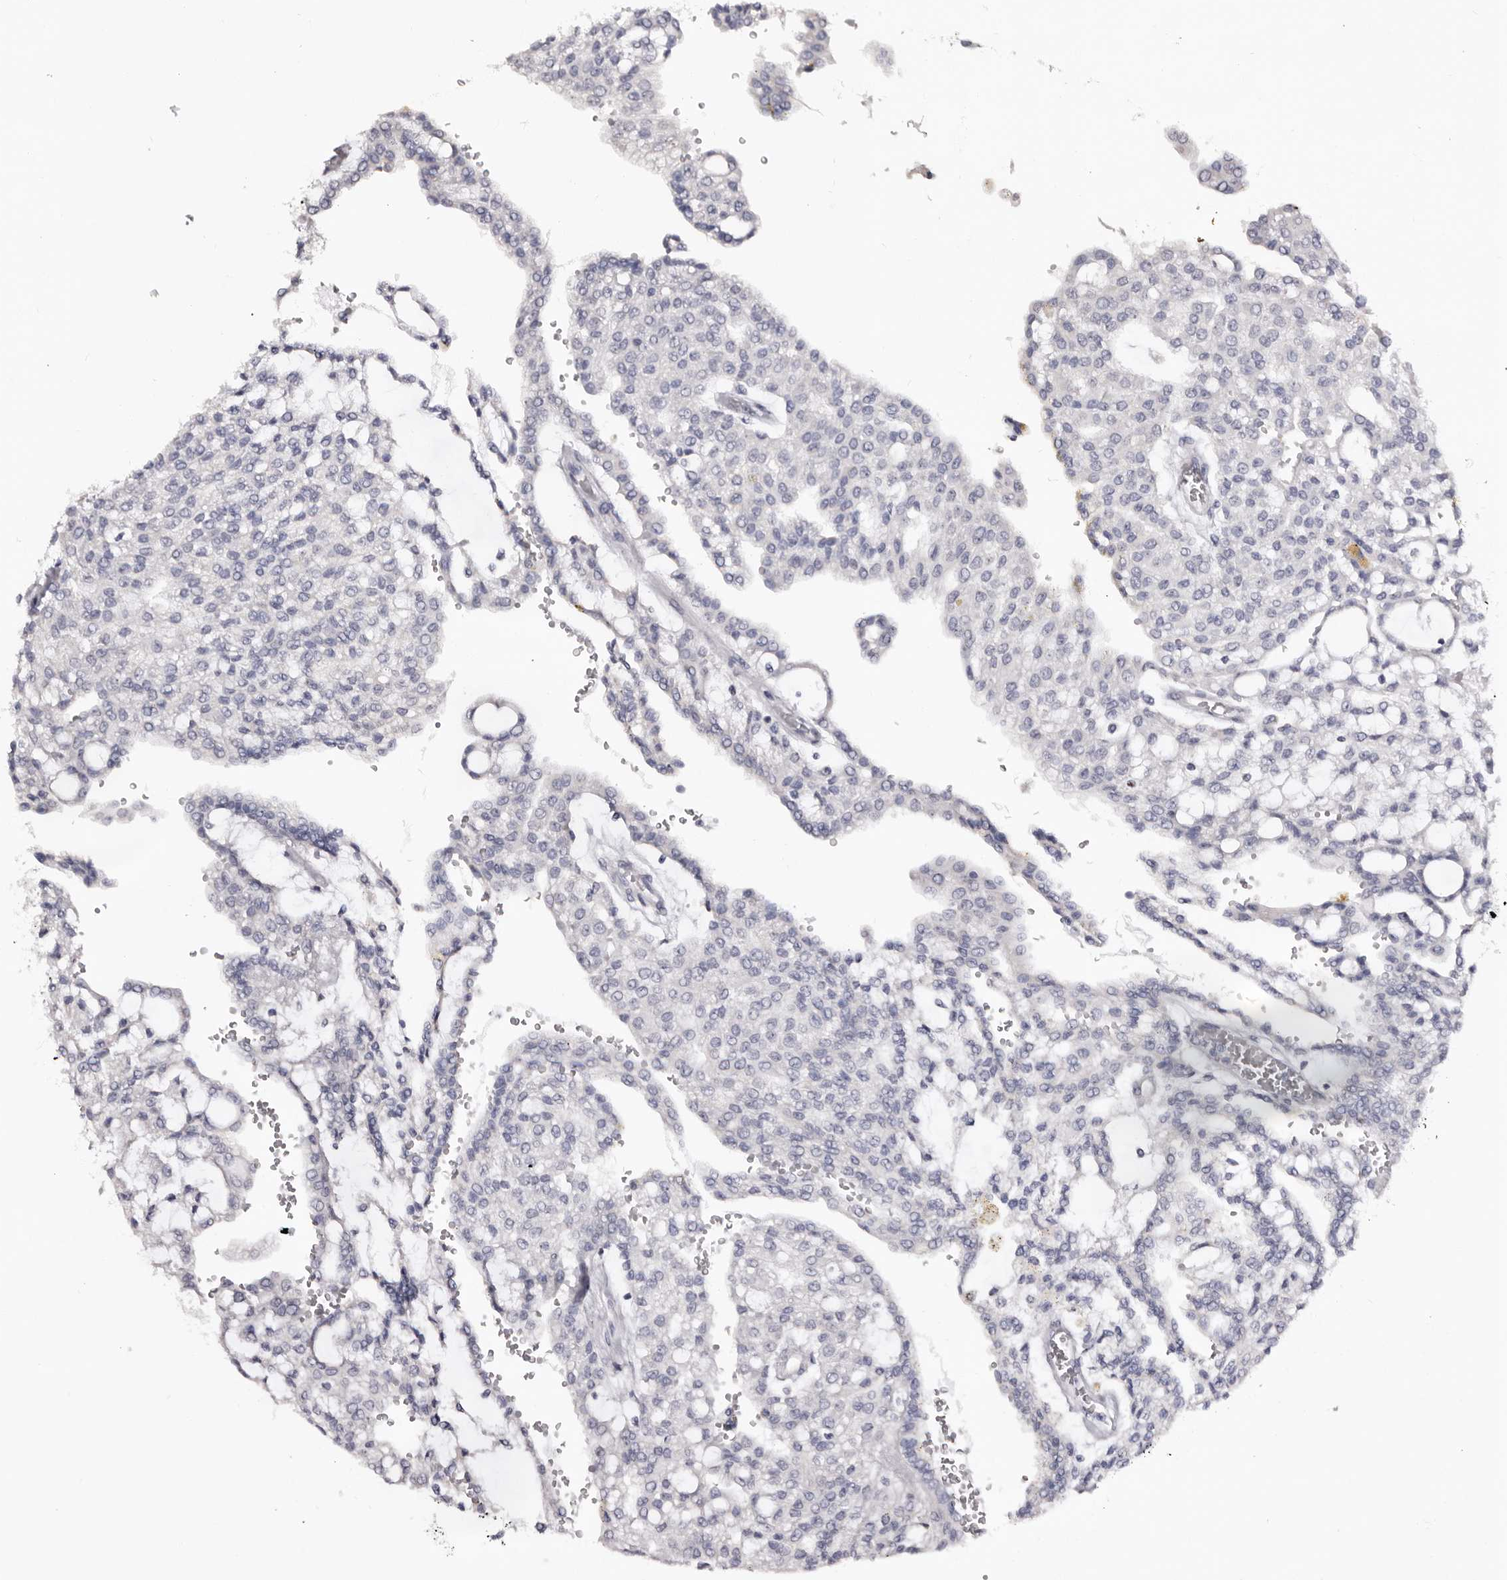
{"staining": {"intensity": "negative", "quantity": "none", "location": "none"}, "tissue": "renal cancer", "cell_type": "Tumor cells", "image_type": "cancer", "snomed": [{"axis": "morphology", "description": "Adenocarcinoma, NOS"}, {"axis": "topography", "description": "Kidney"}], "caption": "Tumor cells are negative for brown protein staining in adenocarcinoma (renal).", "gene": "CASQ1", "patient": {"sex": "male", "age": 63}}